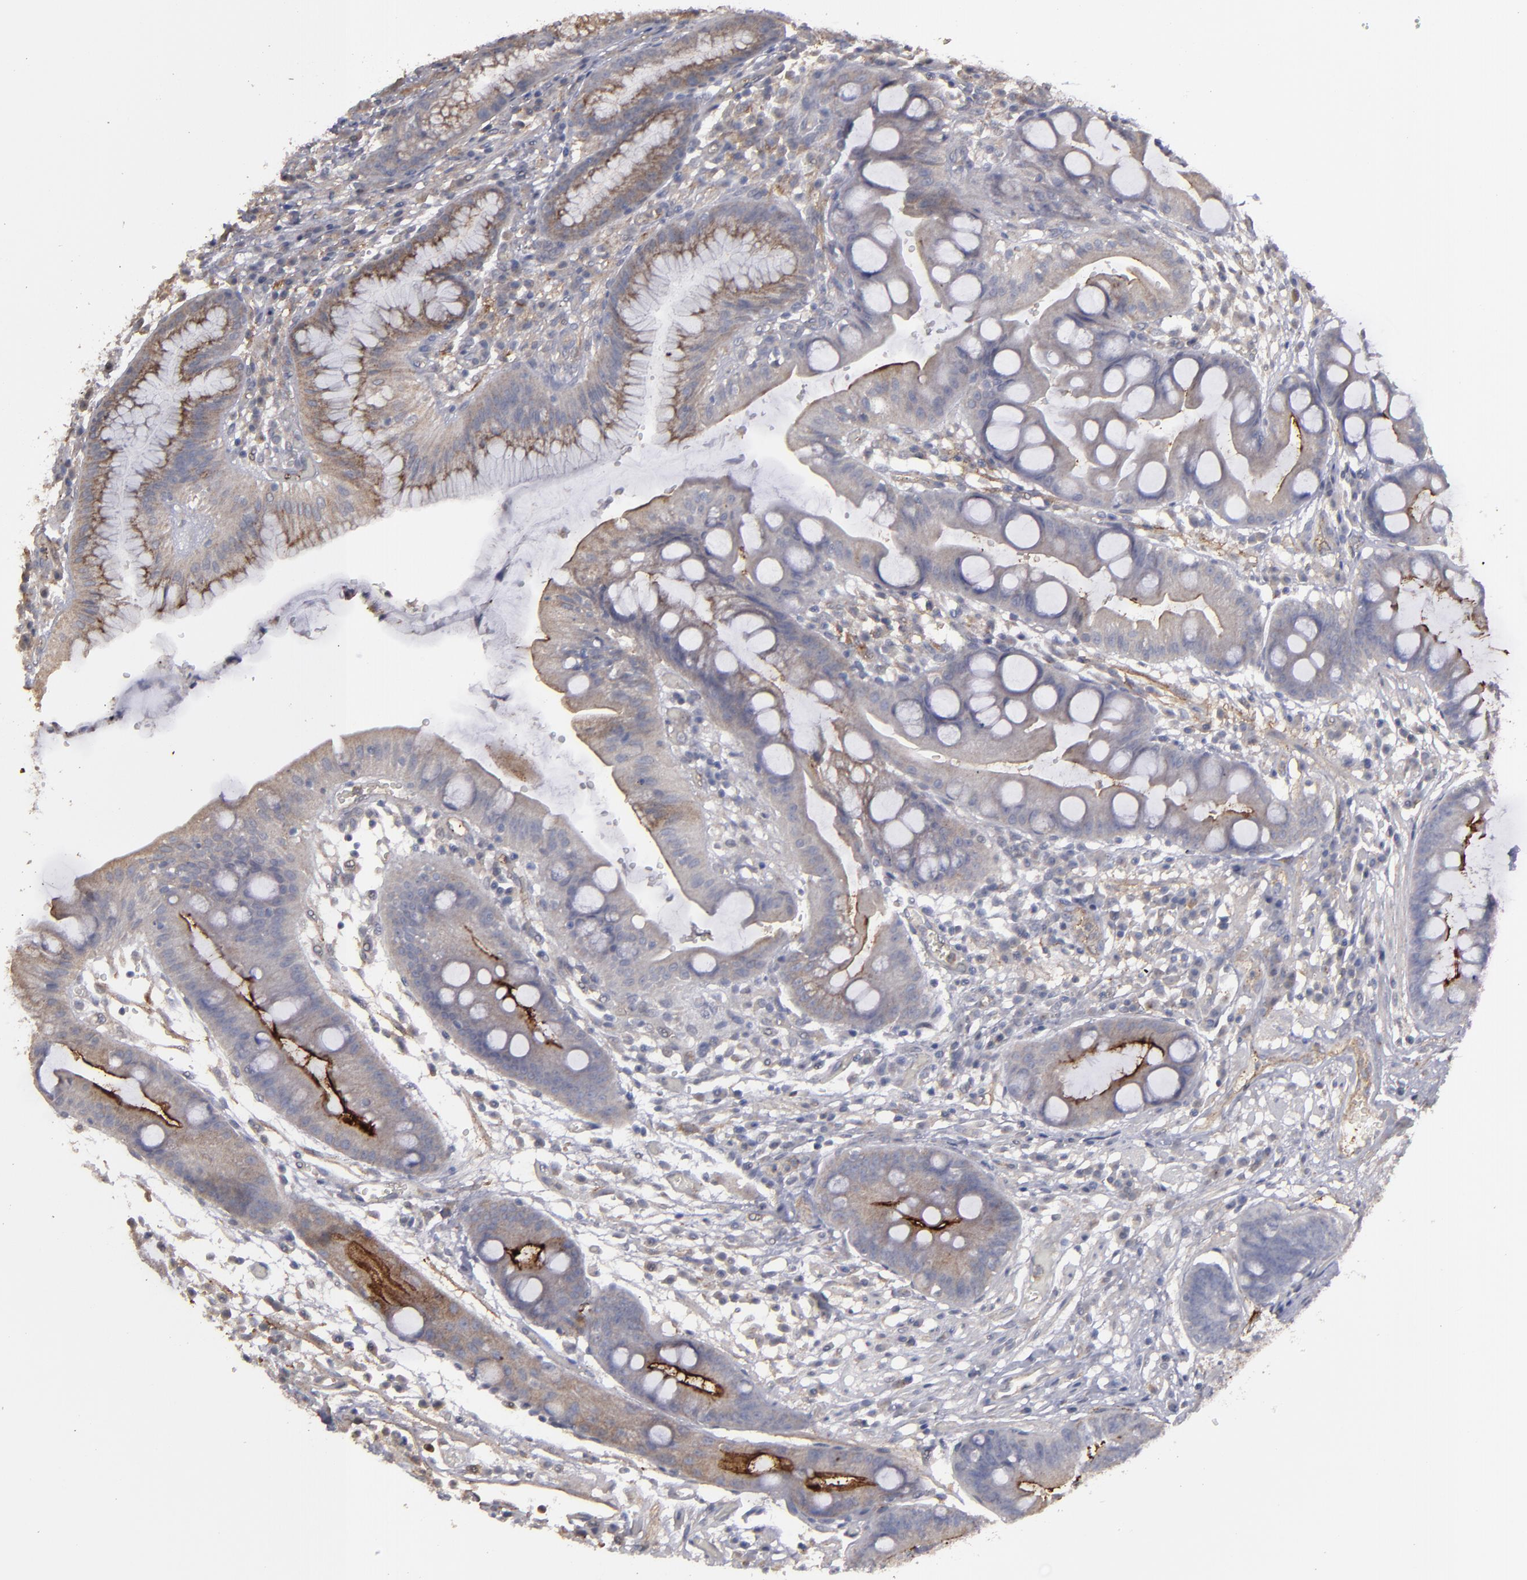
{"staining": {"intensity": "moderate", "quantity": ">75%", "location": "cytoplasmic/membranous"}, "tissue": "stomach", "cell_type": "Glandular cells", "image_type": "normal", "snomed": [{"axis": "morphology", "description": "Normal tissue, NOS"}, {"axis": "morphology", "description": "Inflammation, NOS"}, {"axis": "topography", "description": "Stomach, lower"}], "caption": "Immunohistochemical staining of benign human stomach shows moderate cytoplasmic/membranous protein positivity in about >75% of glandular cells.", "gene": "CD55", "patient": {"sex": "male", "age": 59}}